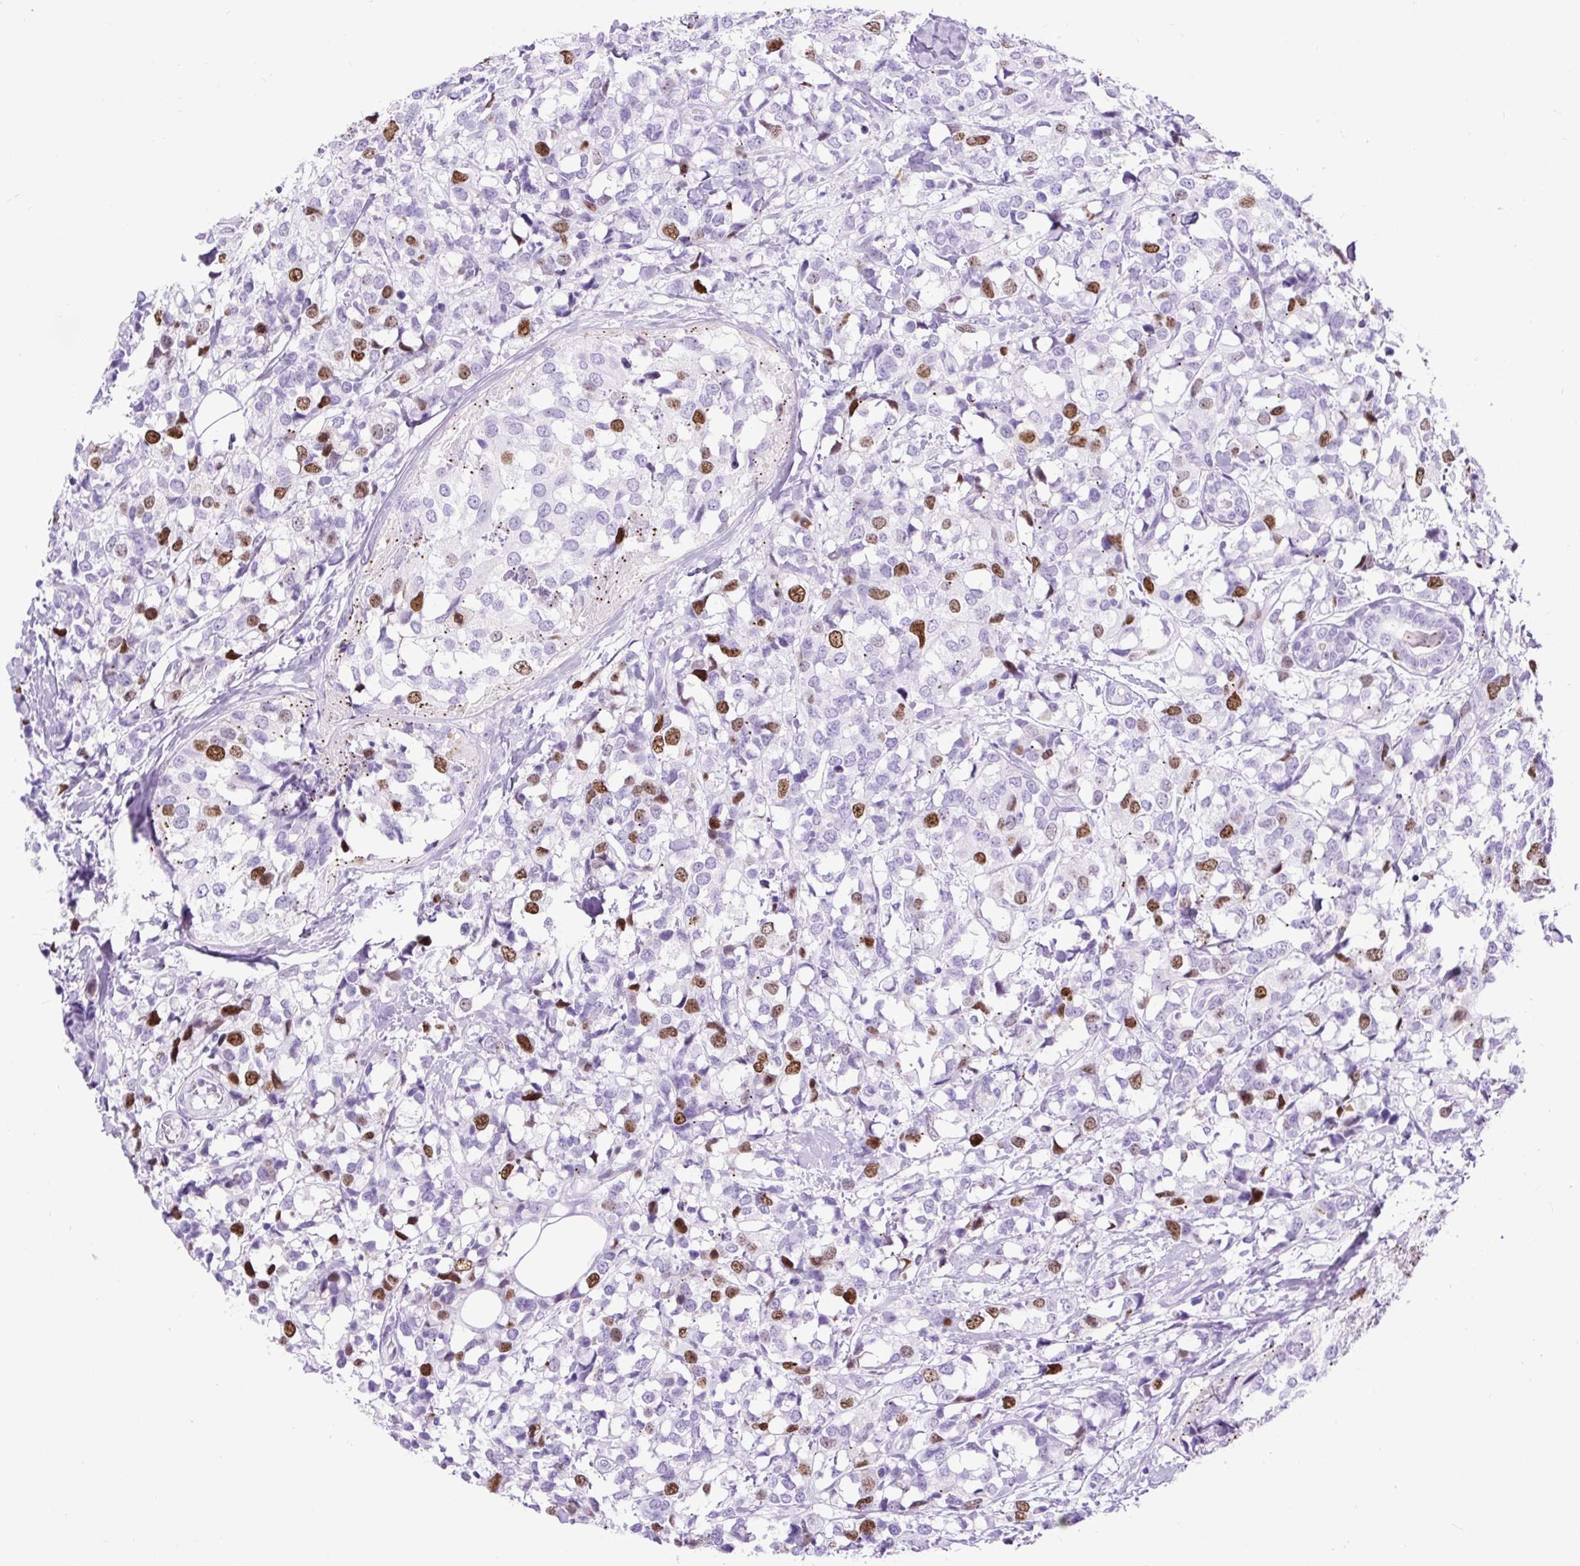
{"staining": {"intensity": "strong", "quantity": "<25%", "location": "nuclear"}, "tissue": "breast cancer", "cell_type": "Tumor cells", "image_type": "cancer", "snomed": [{"axis": "morphology", "description": "Lobular carcinoma"}, {"axis": "topography", "description": "Breast"}], "caption": "High-magnification brightfield microscopy of breast cancer stained with DAB (3,3'-diaminobenzidine) (brown) and counterstained with hematoxylin (blue). tumor cells exhibit strong nuclear staining is identified in about<25% of cells.", "gene": "RACGAP1", "patient": {"sex": "female", "age": 59}}